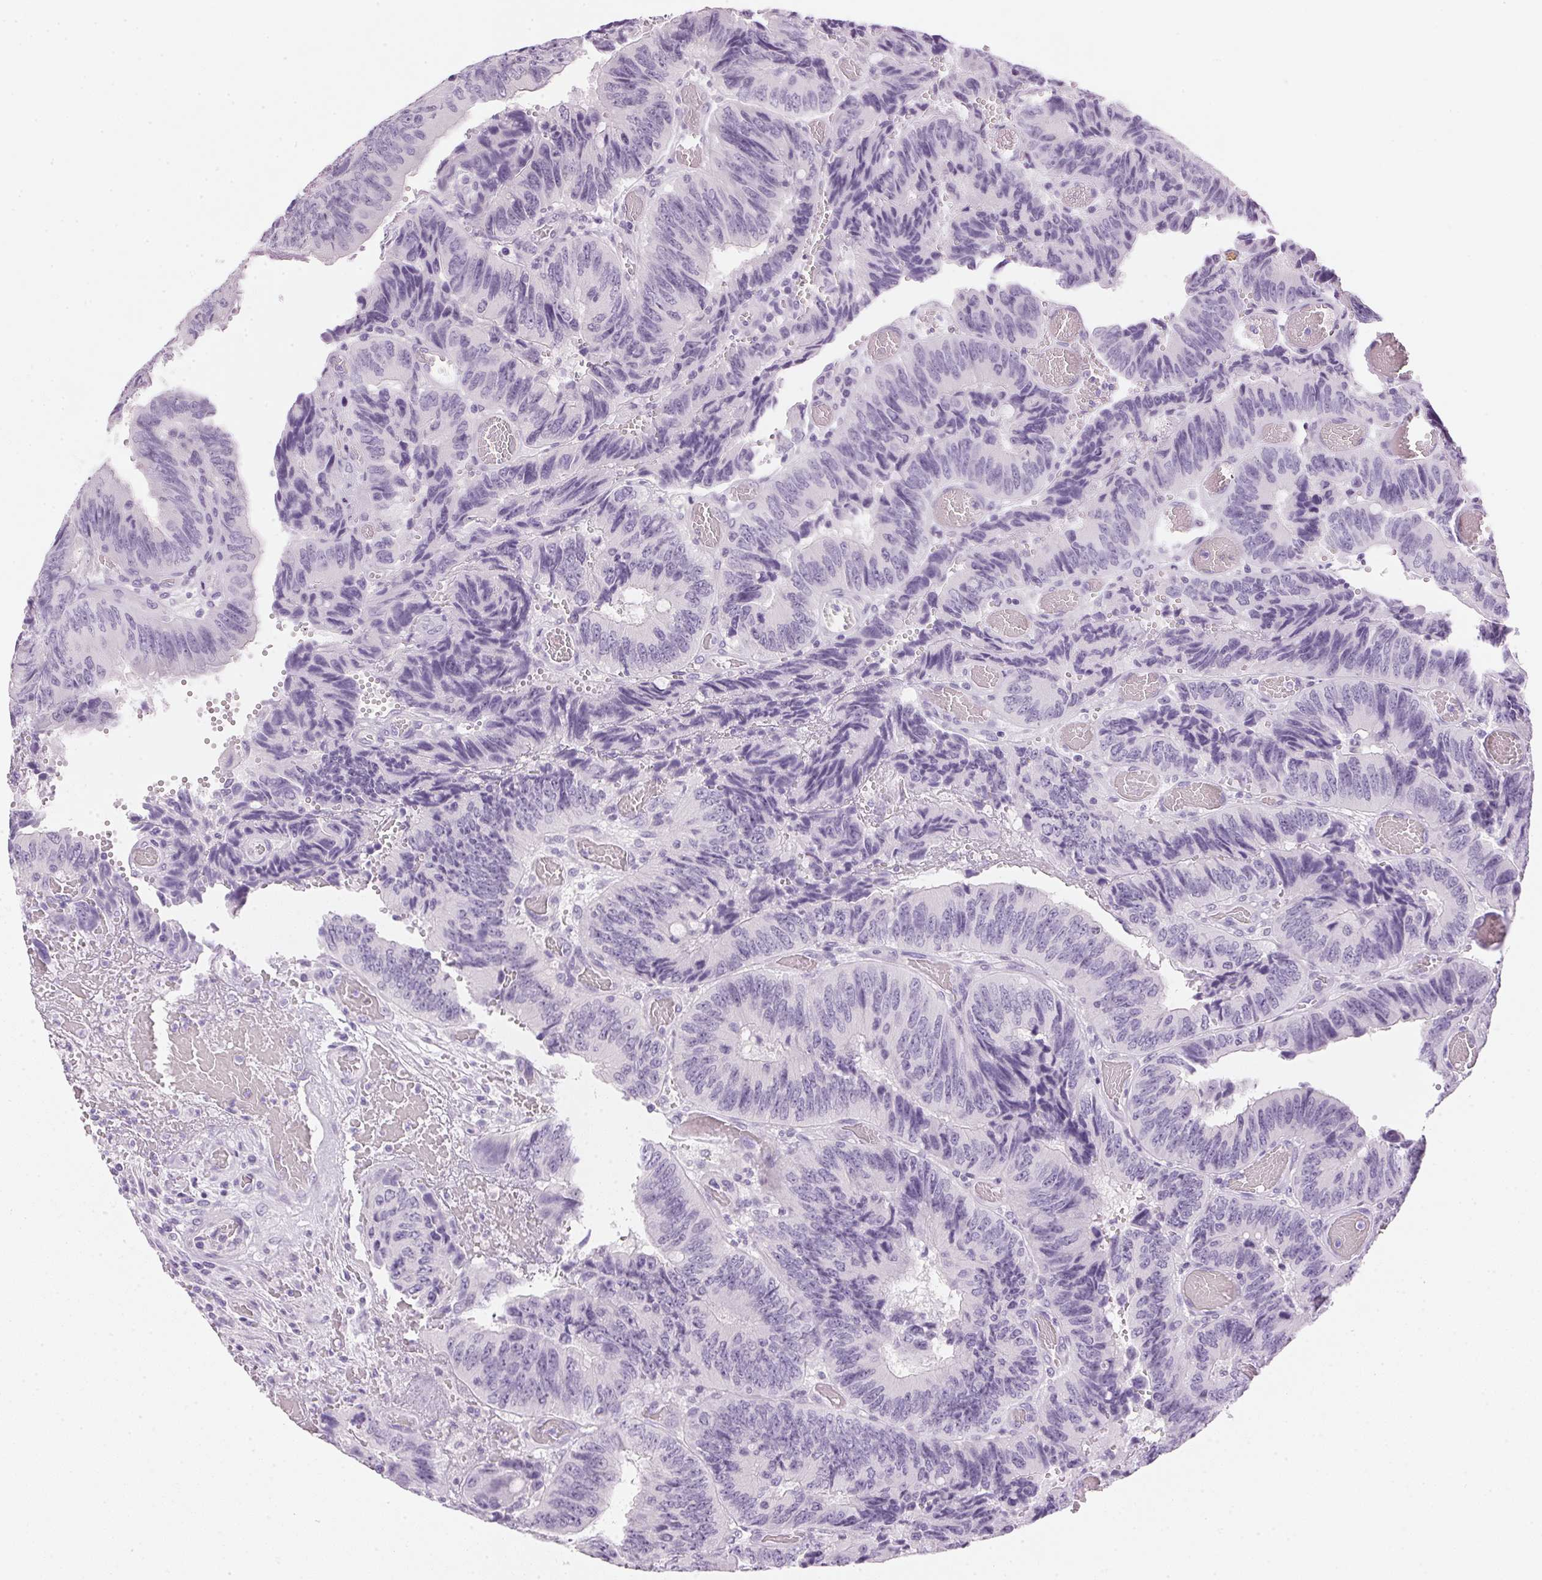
{"staining": {"intensity": "negative", "quantity": "none", "location": "none"}, "tissue": "colorectal cancer", "cell_type": "Tumor cells", "image_type": "cancer", "snomed": [{"axis": "morphology", "description": "Adenocarcinoma, NOS"}, {"axis": "topography", "description": "Colon"}], "caption": "Human colorectal adenocarcinoma stained for a protein using immunohistochemistry shows no expression in tumor cells.", "gene": "IGFBP1", "patient": {"sex": "female", "age": 84}}